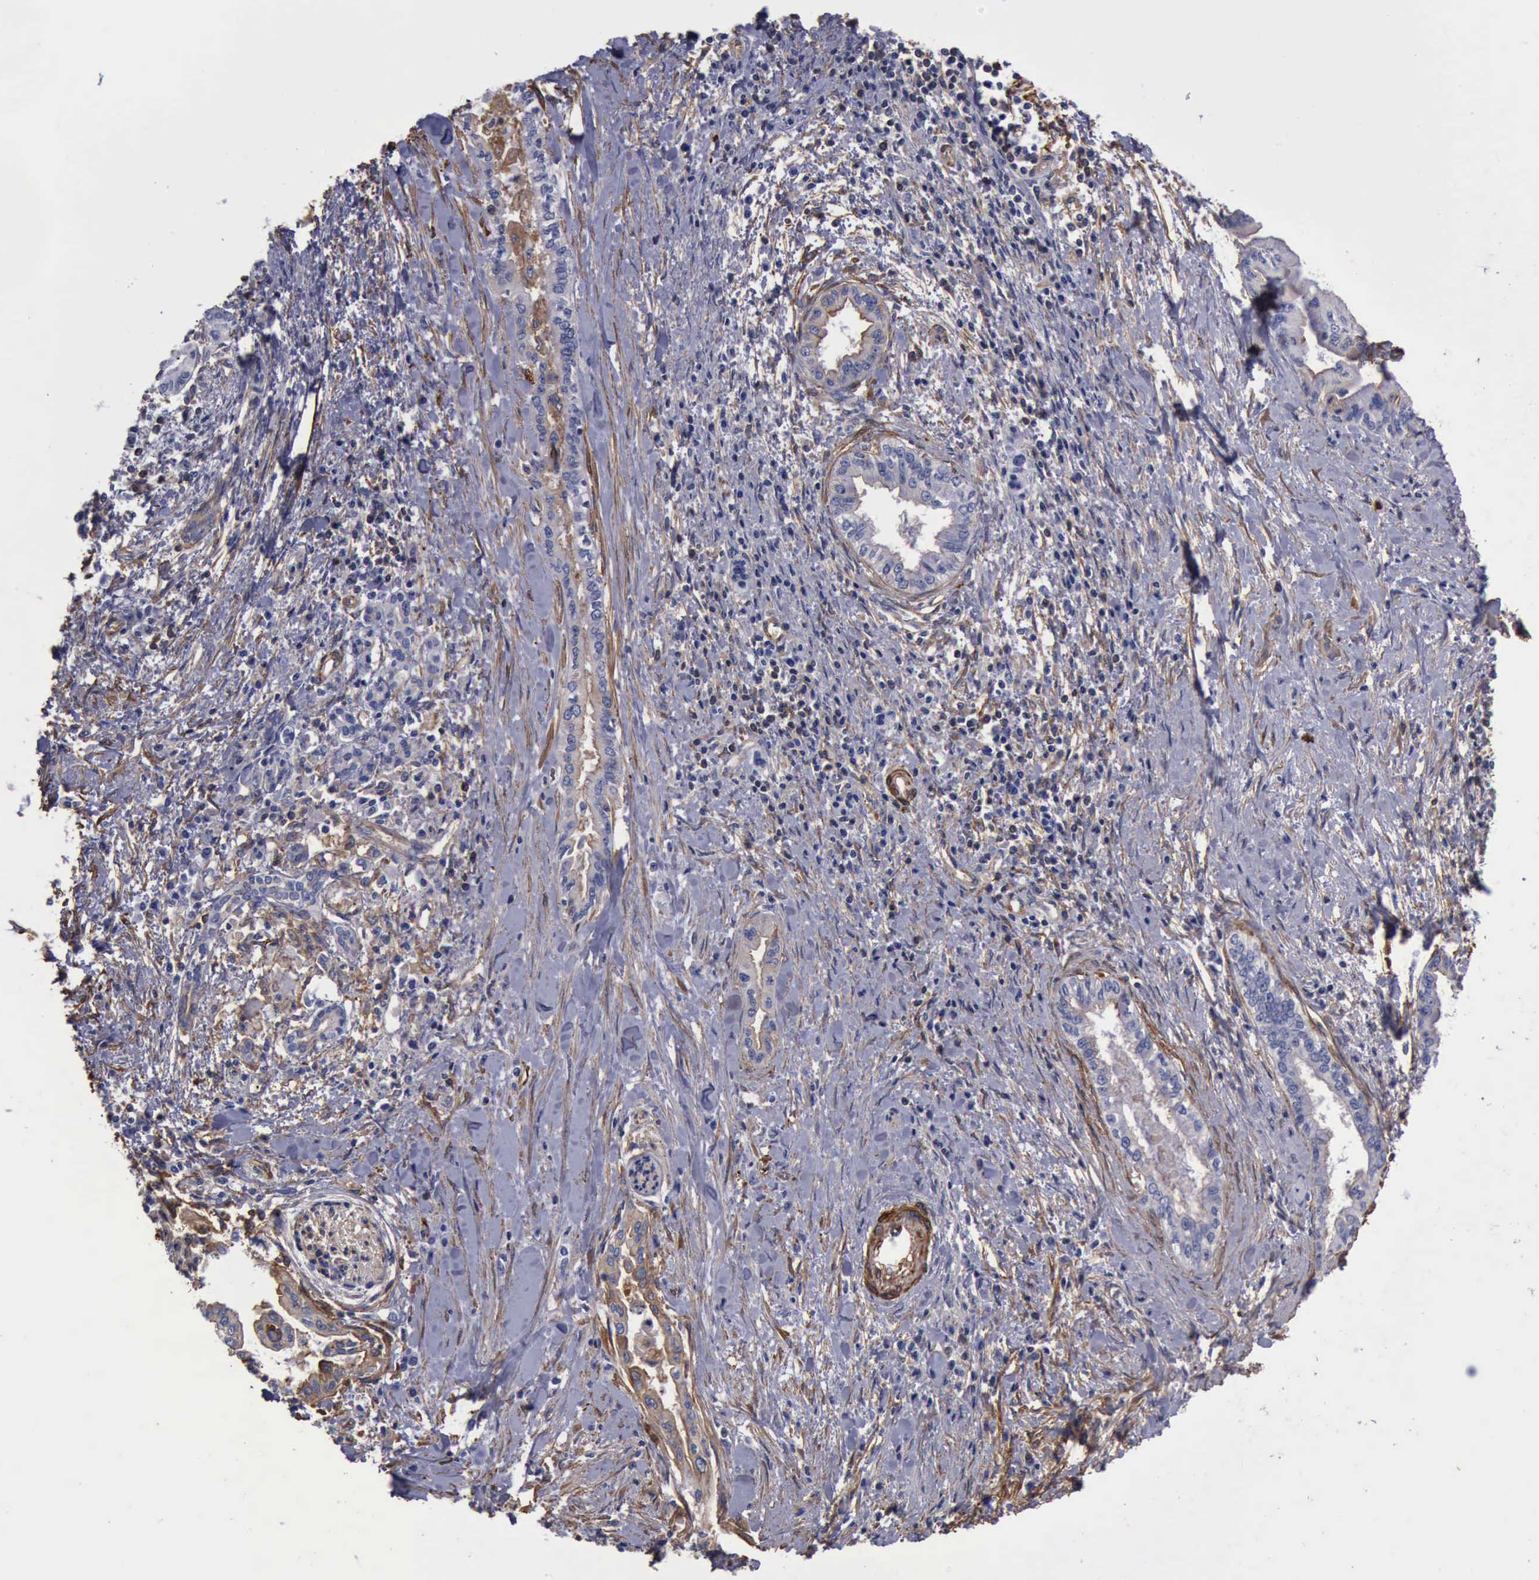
{"staining": {"intensity": "weak", "quantity": "<25%", "location": "cytoplasmic/membranous"}, "tissue": "pancreatic cancer", "cell_type": "Tumor cells", "image_type": "cancer", "snomed": [{"axis": "morphology", "description": "Adenocarcinoma, NOS"}, {"axis": "topography", "description": "Pancreas"}], "caption": "This histopathology image is of adenocarcinoma (pancreatic) stained with immunohistochemistry to label a protein in brown with the nuclei are counter-stained blue. There is no expression in tumor cells.", "gene": "FLNA", "patient": {"sex": "female", "age": 64}}